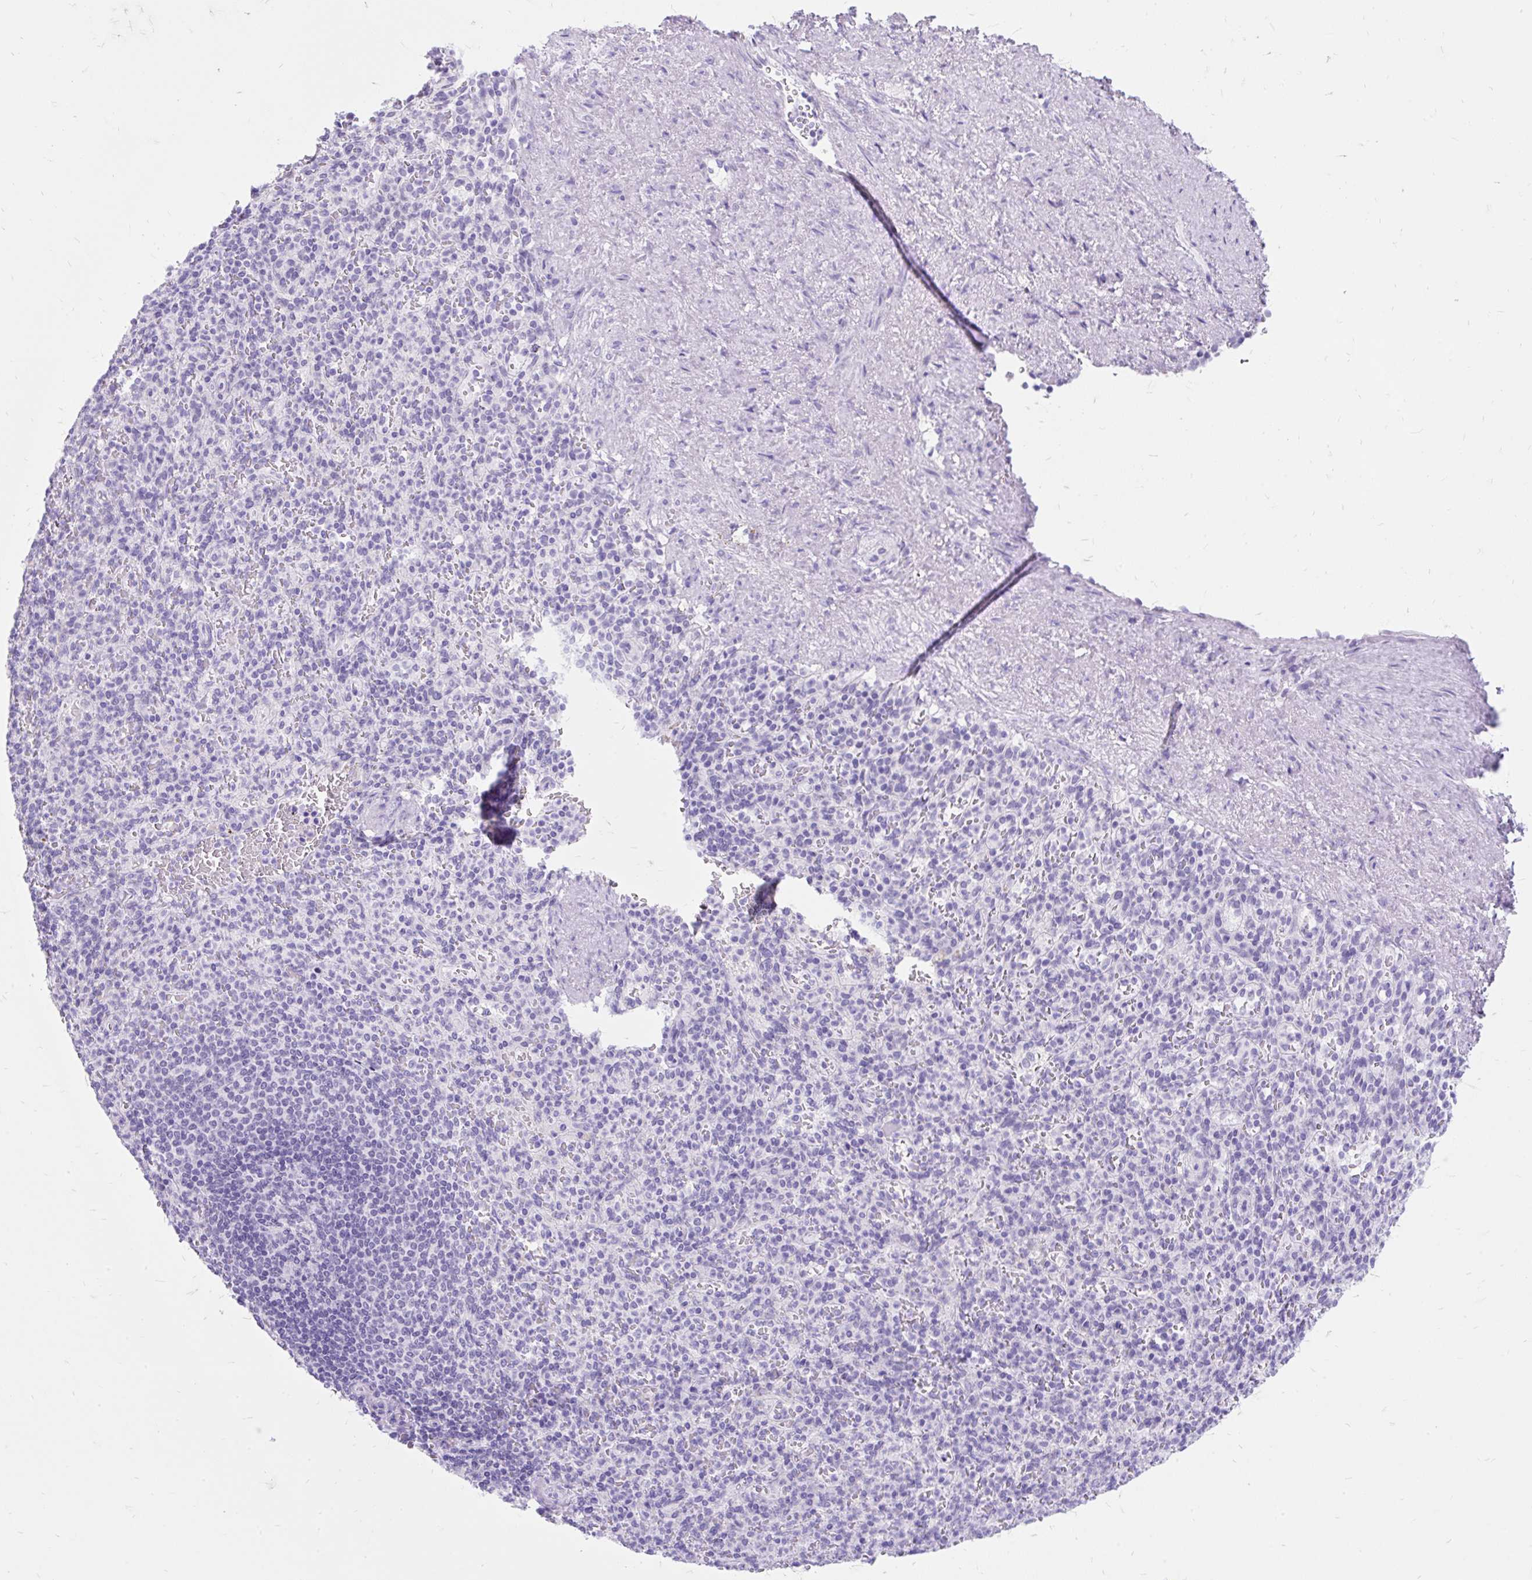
{"staining": {"intensity": "negative", "quantity": "none", "location": "none"}, "tissue": "spleen", "cell_type": "Cells in red pulp", "image_type": "normal", "snomed": [{"axis": "morphology", "description": "Normal tissue, NOS"}, {"axis": "topography", "description": "Spleen"}], "caption": "The immunohistochemistry (IHC) micrograph has no significant positivity in cells in red pulp of spleen.", "gene": "SCGB1A1", "patient": {"sex": "female", "age": 74}}